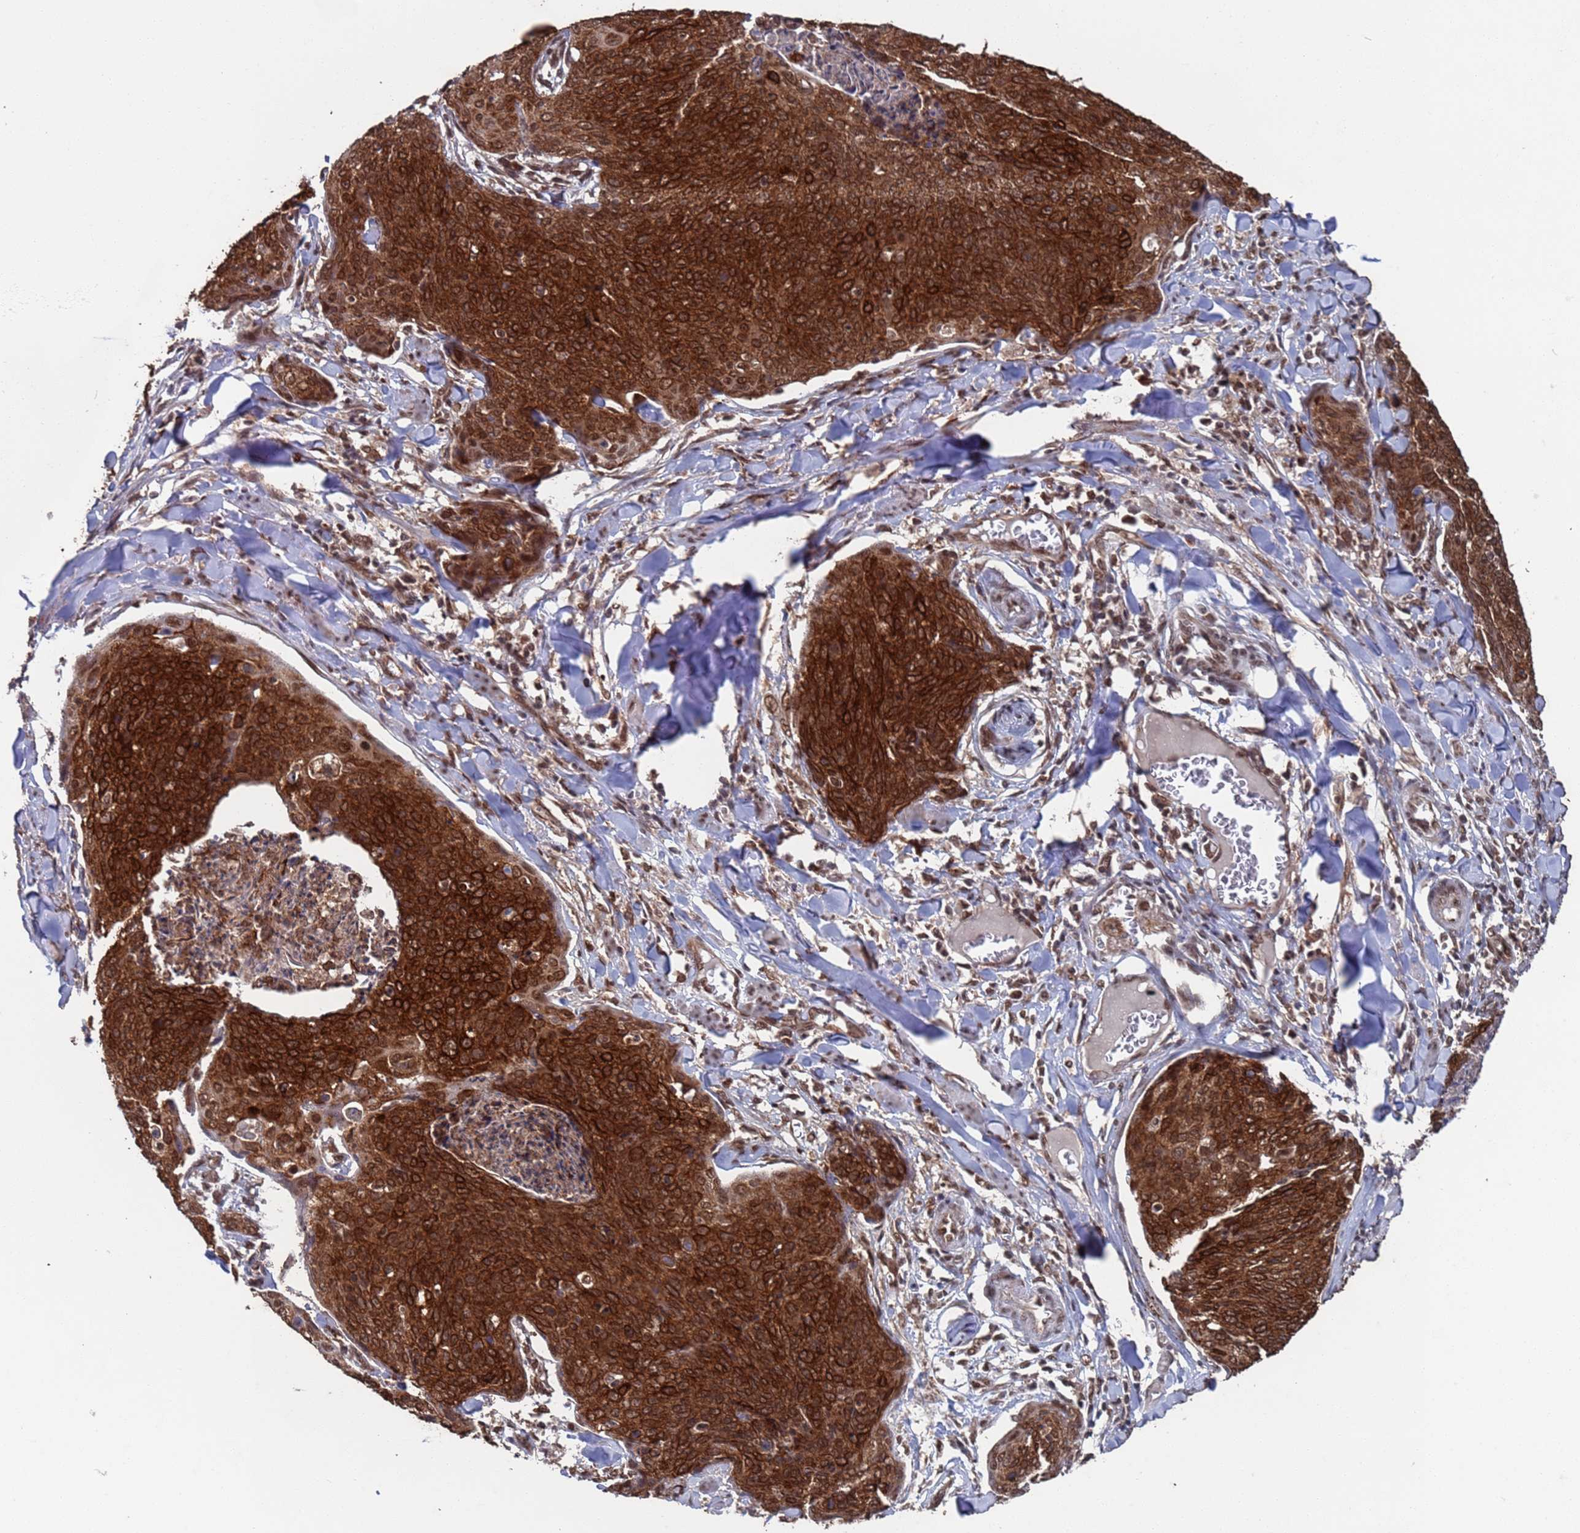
{"staining": {"intensity": "strong", "quantity": ">75%", "location": "cytoplasmic/membranous,nuclear"}, "tissue": "skin cancer", "cell_type": "Tumor cells", "image_type": "cancer", "snomed": [{"axis": "morphology", "description": "Squamous cell carcinoma, NOS"}, {"axis": "topography", "description": "Skin"}, {"axis": "topography", "description": "Vulva"}], "caption": "IHC of skin cancer (squamous cell carcinoma) exhibits high levels of strong cytoplasmic/membranous and nuclear positivity in approximately >75% of tumor cells.", "gene": "FUBP3", "patient": {"sex": "female", "age": 85}}